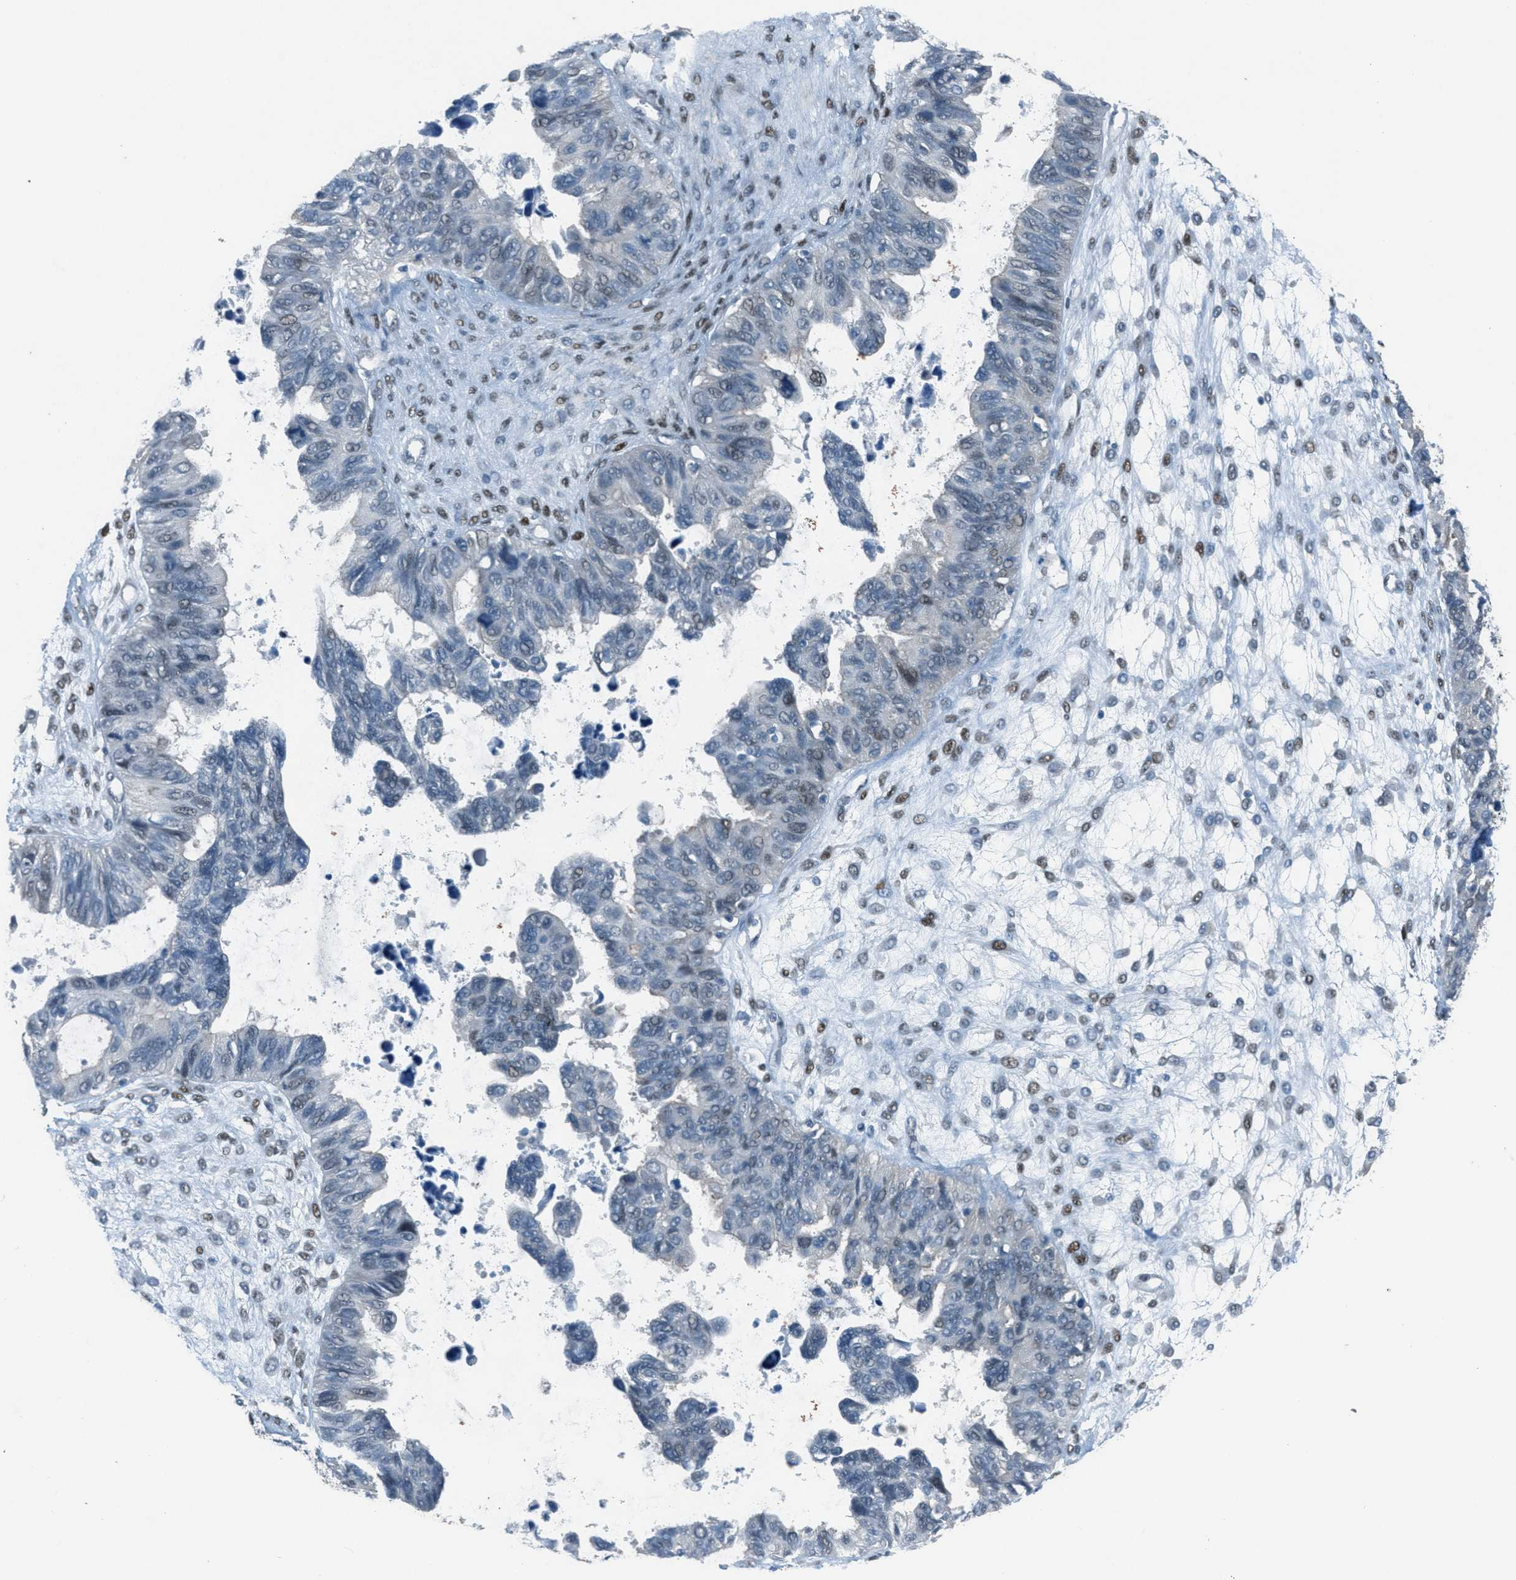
{"staining": {"intensity": "negative", "quantity": "none", "location": "none"}, "tissue": "ovarian cancer", "cell_type": "Tumor cells", "image_type": "cancer", "snomed": [{"axis": "morphology", "description": "Cystadenocarcinoma, serous, NOS"}, {"axis": "topography", "description": "Ovary"}], "caption": "This photomicrograph is of ovarian serous cystadenocarcinoma stained with immunohistochemistry to label a protein in brown with the nuclei are counter-stained blue. There is no expression in tumor cells.", "gene": "TCF3", "patient": {"sex": "female", "age": 79}}